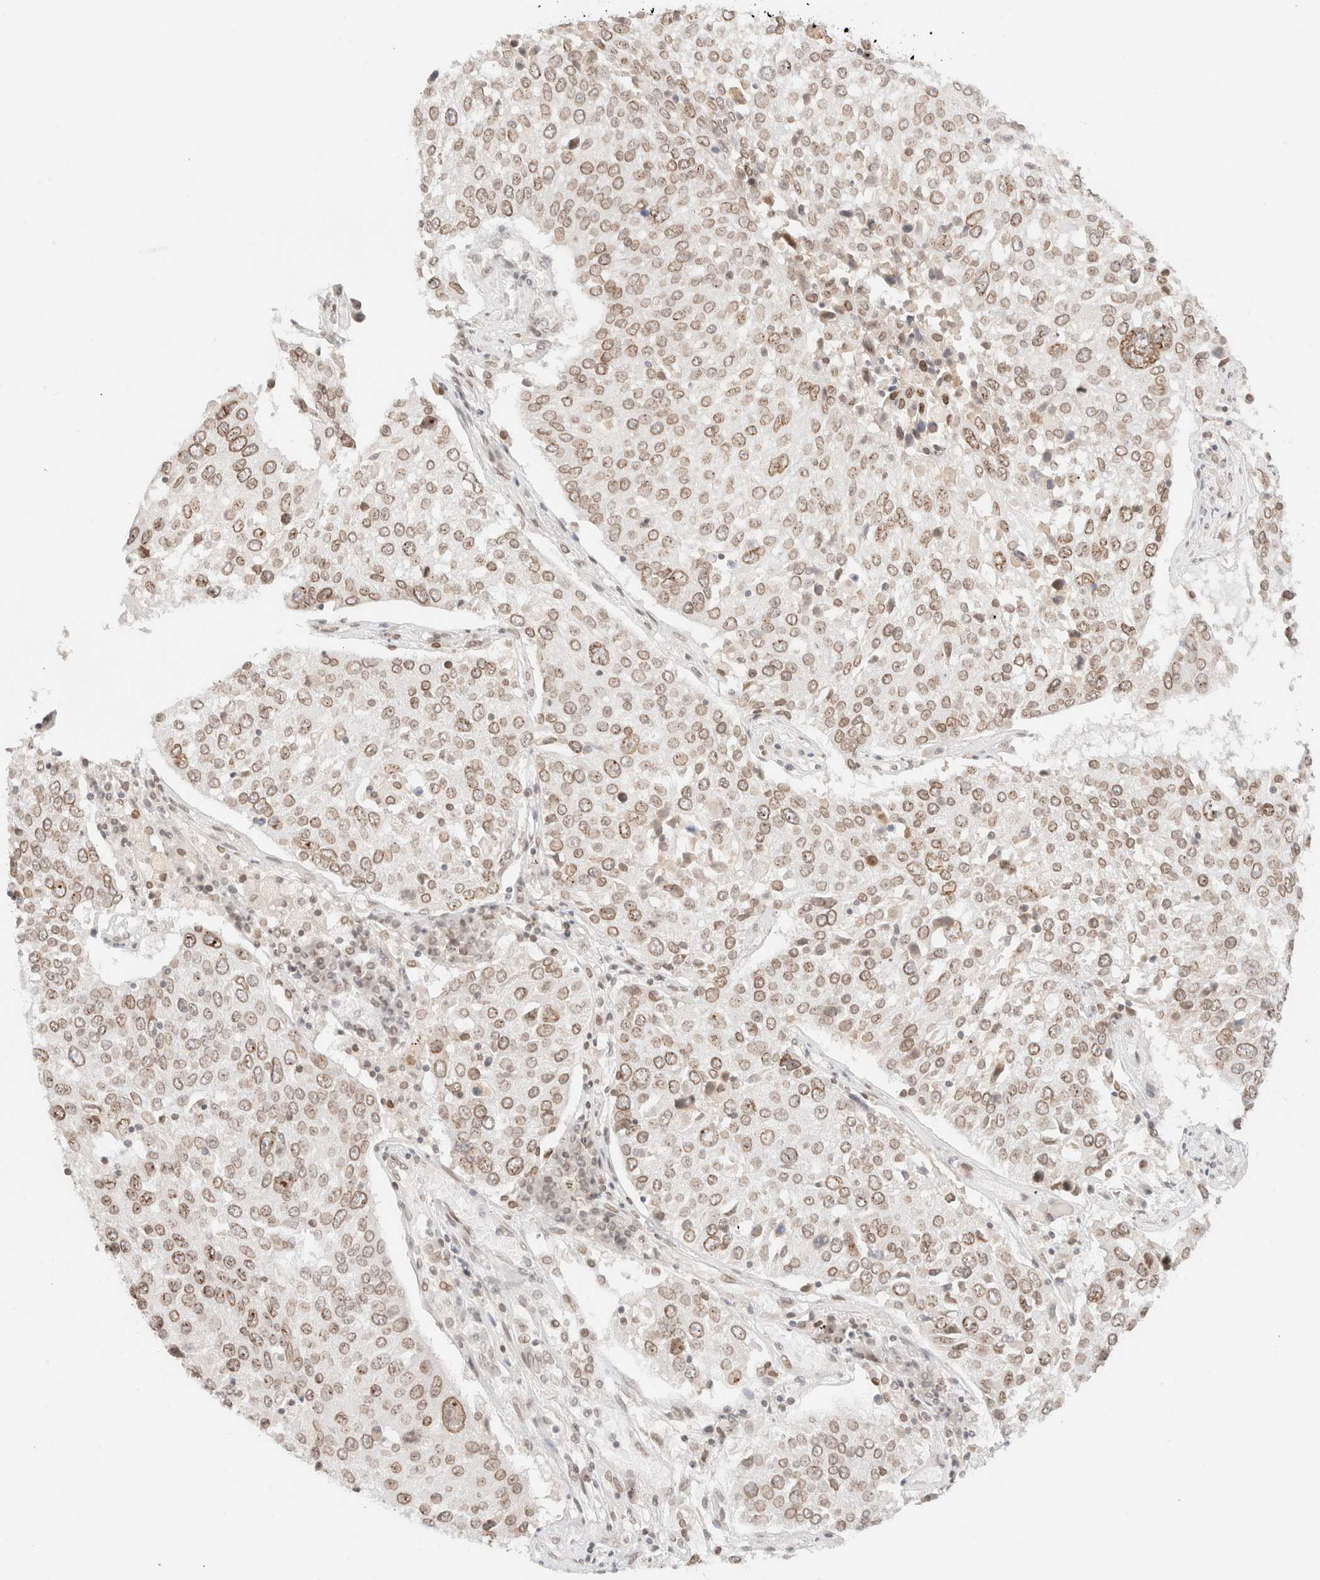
{"staining": {"intensity": "weak", "quantity": ">75%", "location": "cytoplasmic/membranous,nuclear"}, "tissue": "lung cancer", "cell_type": "Tumor cells", "image_type": "cancer", "snomed": [{"axis": "morphology", "description": "Squamous cell carcinoma, NOS"}, {"axis": "topography", "description": "Lung"}], "caption": "Squamous cell carcinoma (lung) stained with a brown dye demonstrates weak cytoplasmic/membranous and nuclear positive expression in approximately >75% of tumor cells.", "gene": "ZNF770", "patient": {"sex": "male", "age": 65}}